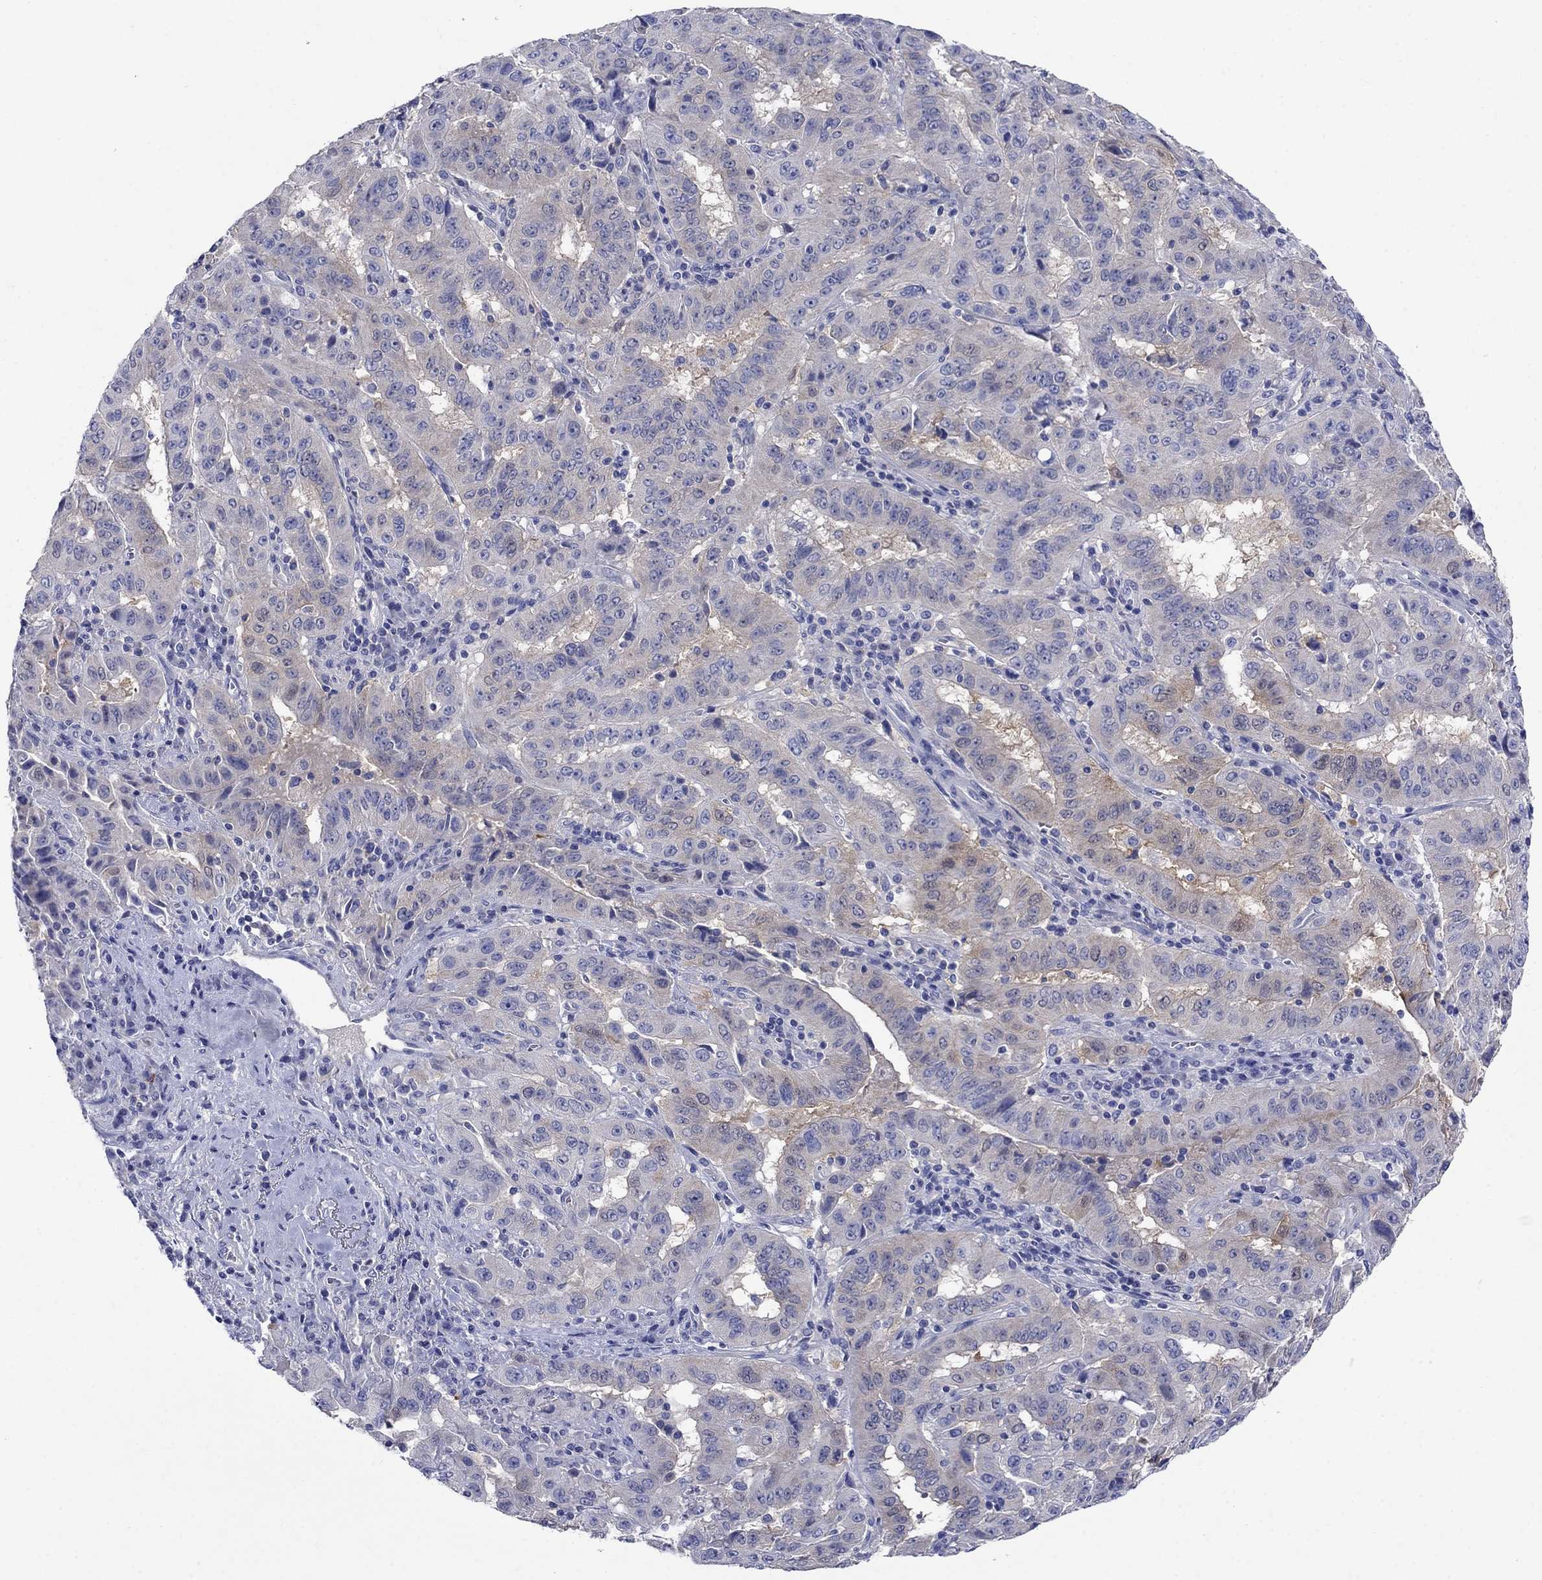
{"staining": {"intensity": "weak", "quantity": "25%-75%", "location": "cytoplasmic/membranous"}, "tissue": "pancreatic cancer", "cell_type": "Tumor cells", "image_type": "cancer", "snomed": [{"axis": "morphology", "description": "Adenocarcinoma, NOS"}, {"axis": "topography", "description": "Pancreas"}], "caption": "DAB (3,3'-diaminobenzidine) immunohistochemical staining of human pancreatic cancer exhibits weak cytoplasmic/membranous protein expression in approximately 25%-75% of tumor cells.", "gene": "SULT2B1", "patient": {"sex": "male", "age": 63}}